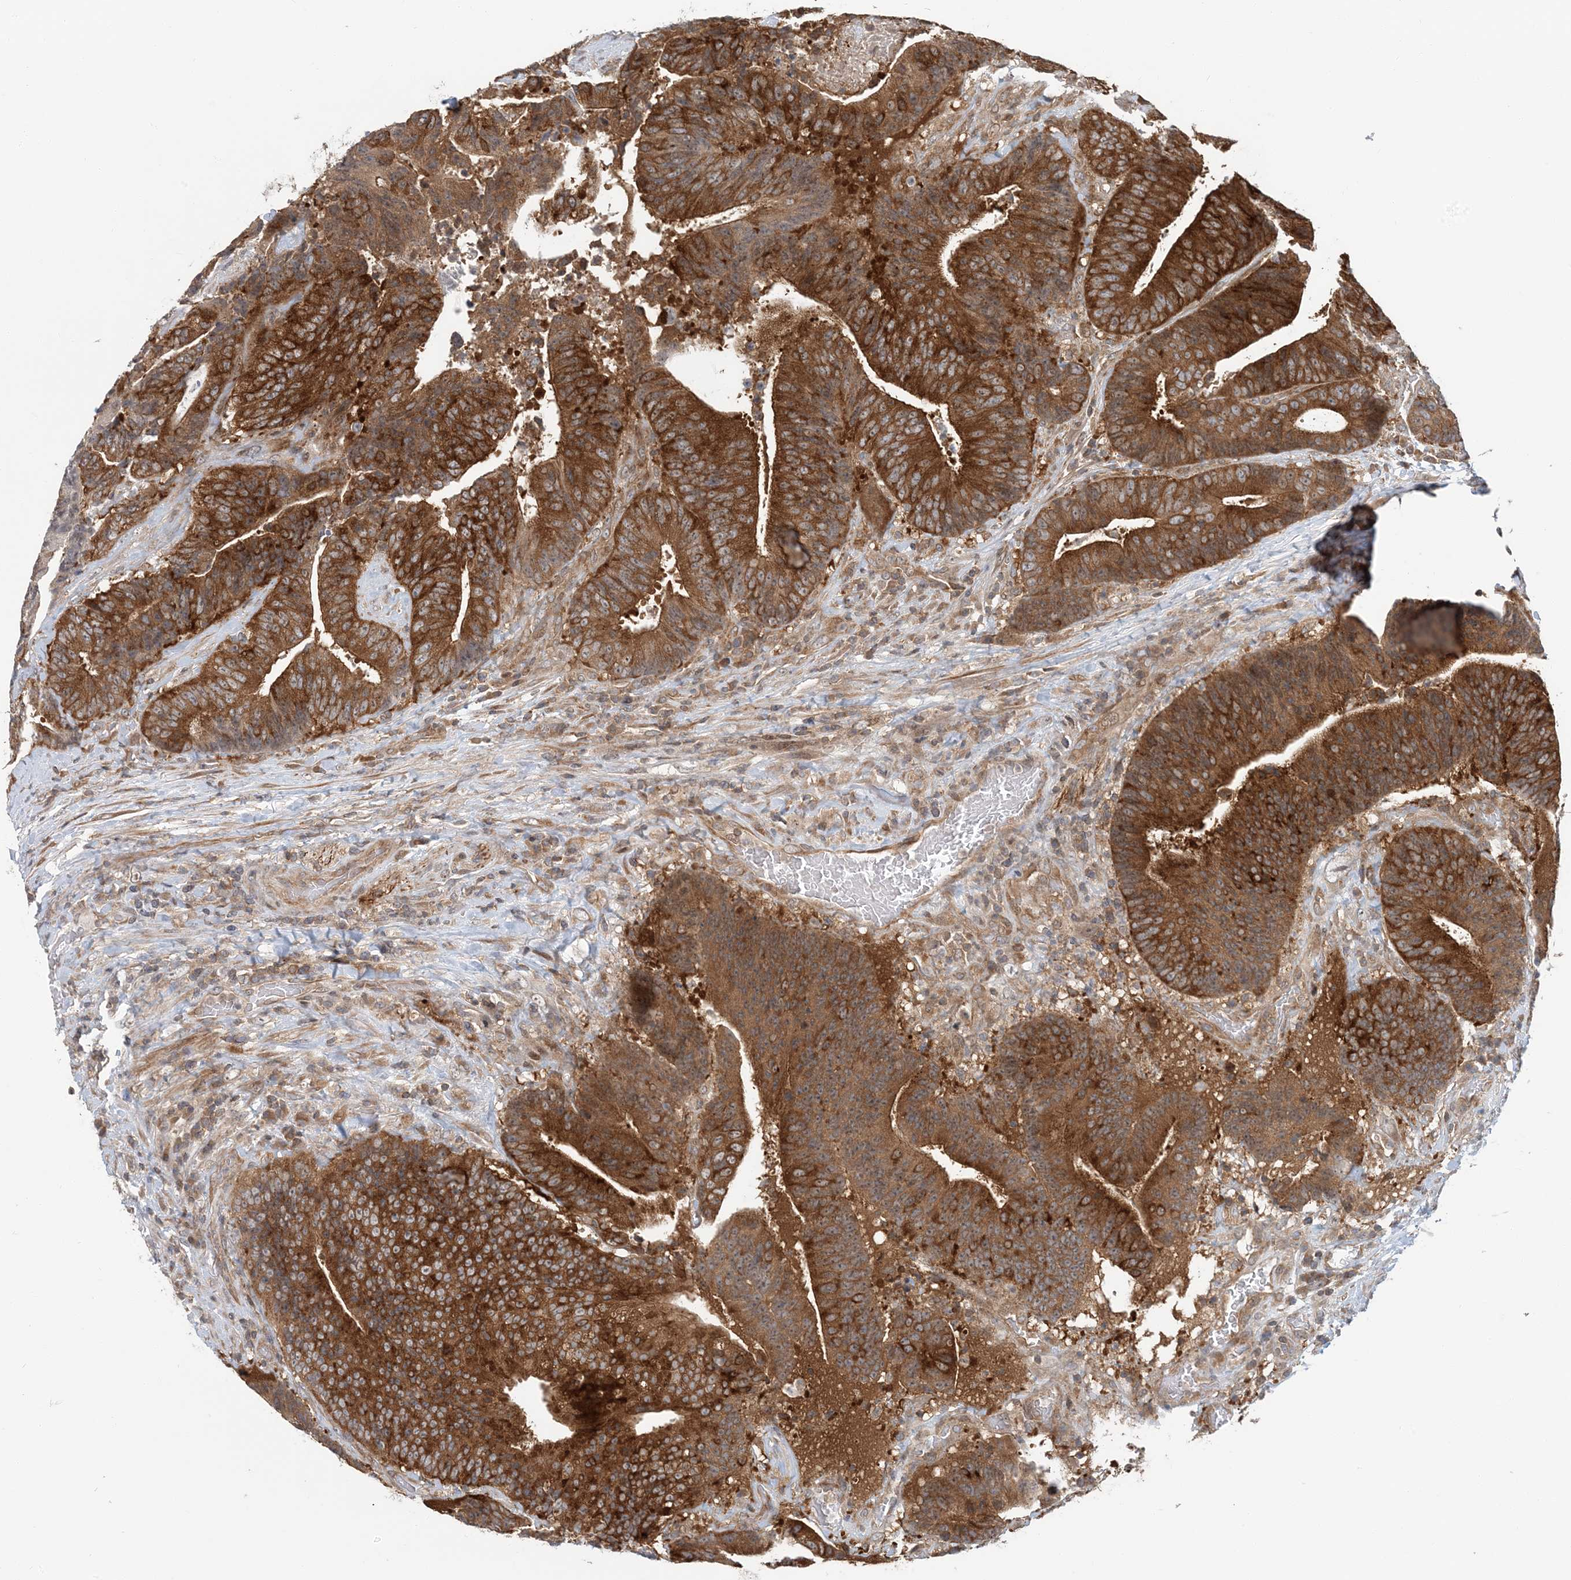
{"staining": {"intensity": "strong", "quantity": ">75%", "location": "cytoplasmic/membranous"}, "tissue": "colorectal cancer", "cell_type": "Tumor cells", "image_type": "cancer", "snomed": [{"axis": "morphology", "description": "Adenocarcinoma, NOS"}, {"axis": "topography", "description": "Rectum"}], "caption": "There is high levels of strong cytoplasmic/membranous expression in tumor cells of colorectal cancer (adenocarcinoma), as demonstrated by immunohistochemical staining (brown color).", "gene": "ATP13A2", "patient": {"sex": "male", "age": 72}}